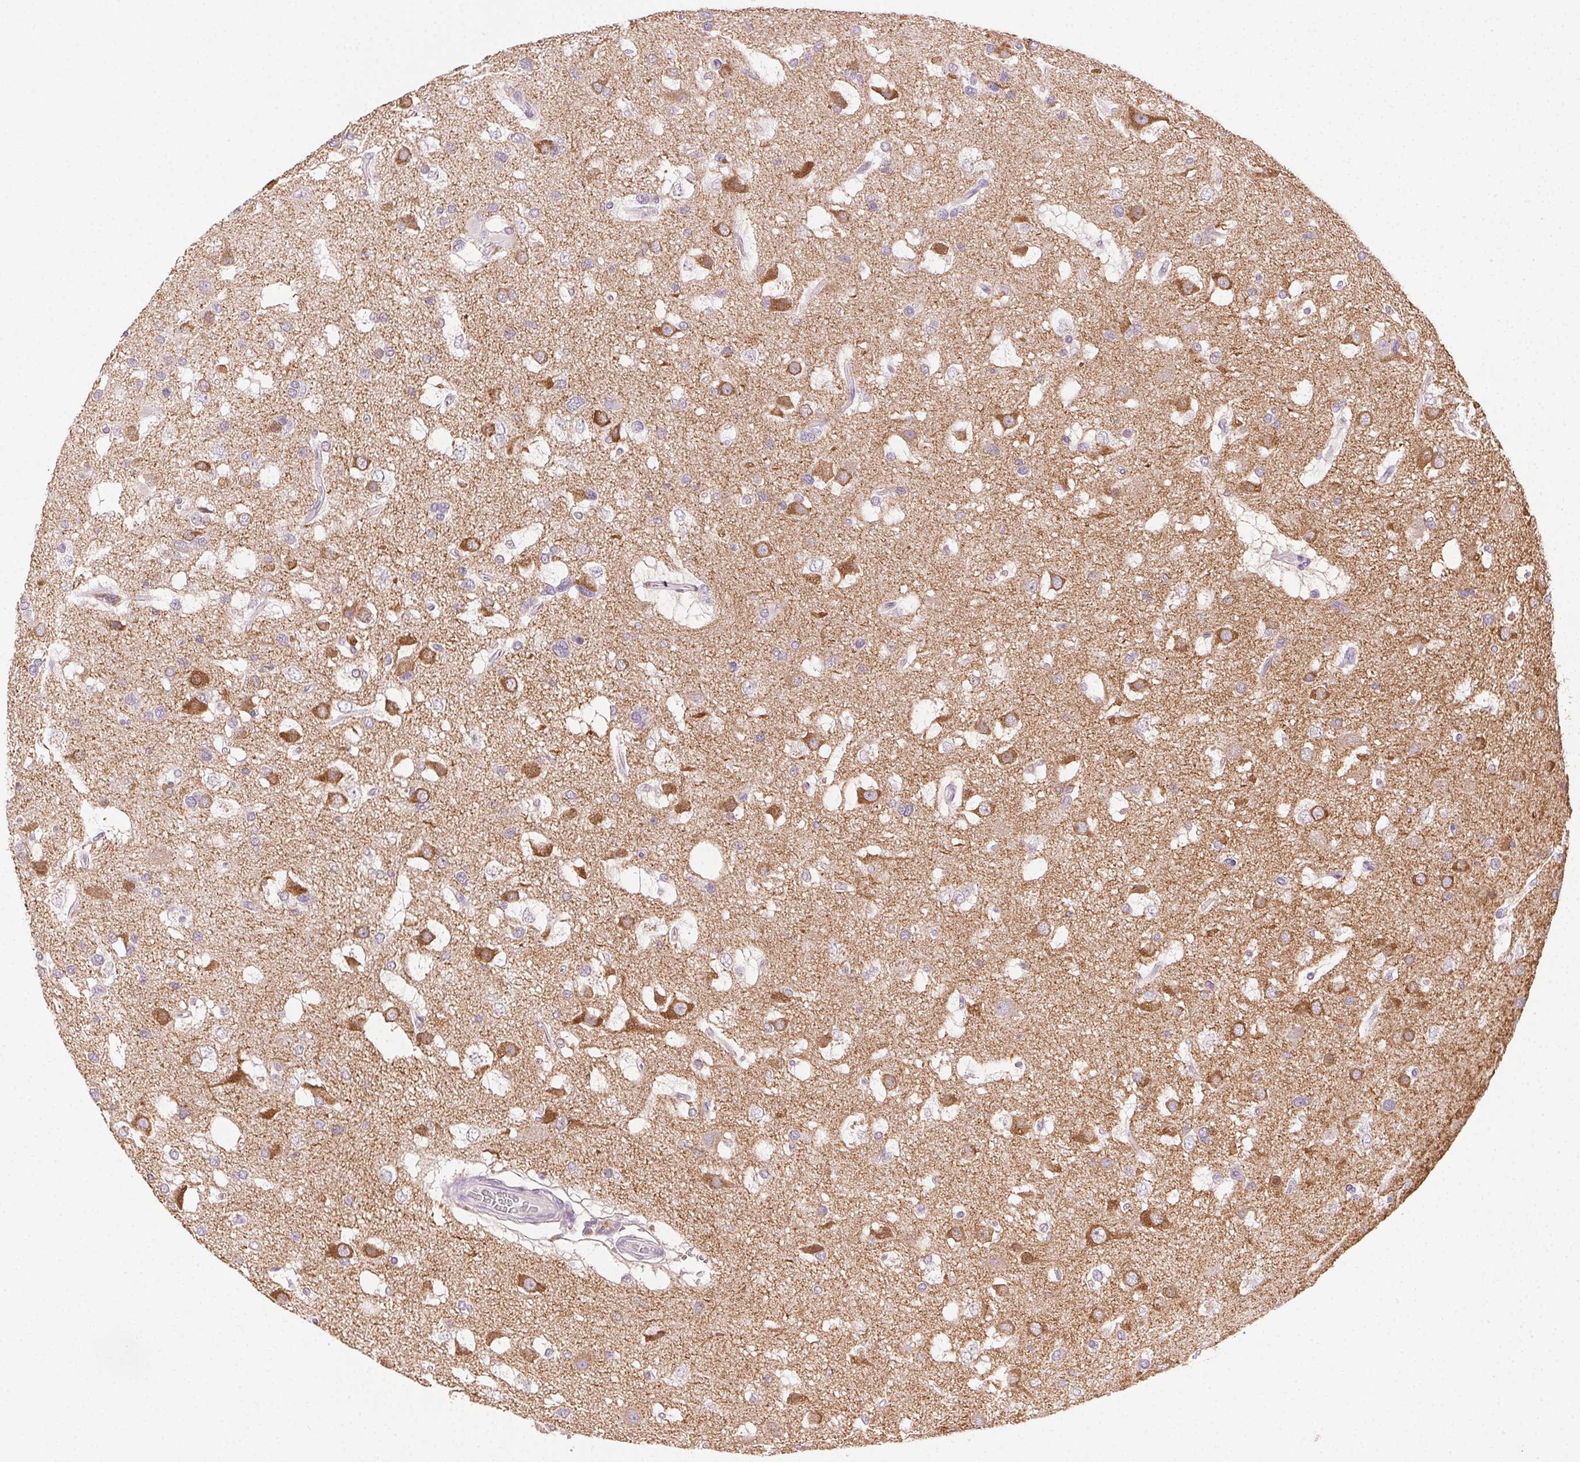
{"staining": {"intensity": "negative", "quantity": "none", "location": "none"}, "tissue": "glioma", "cell_type": "Tumor cells", "image_type": "cancer", "snomed": [{"axis": "morphology", "description": "Glioma, malignant, High grade"}, {"axis": "topography", "description": "Brain"}], "caption": "DAB (3,3'-diaminobenzidine) immunohistochemical staining of glioma displays no significant expression in tumor cells.", "gene": "AKAP5", "patient": {"sex": "male", "age": 53}}